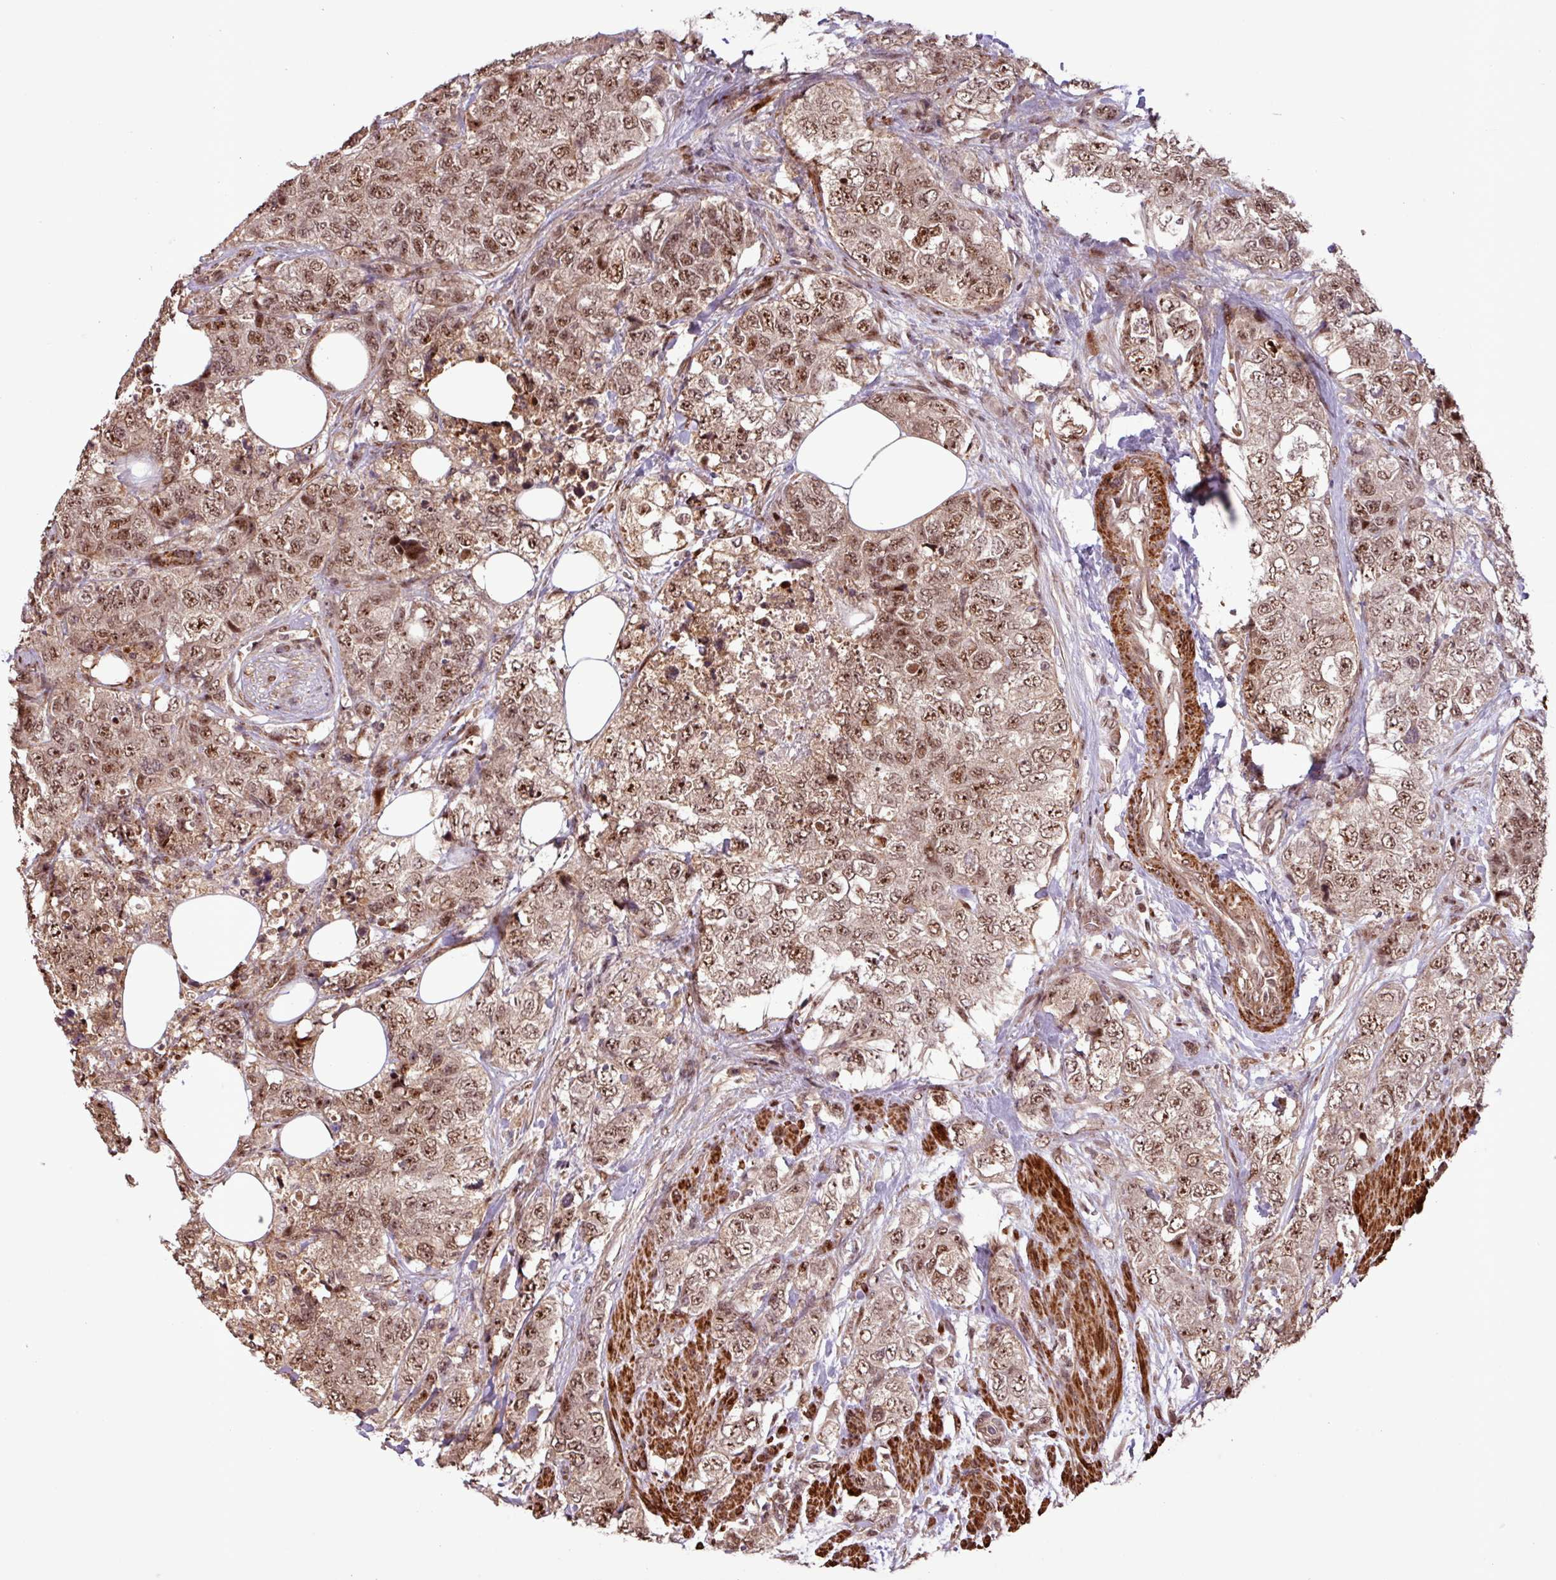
{"staining": {"intensity": "moderate", "quantity": ">75%", "location": "nuclear"}, "tissue": "urothelial cancer", "cell_type": "Tumor cells", "image_type": "cancer", "snomed": [{"axis": "morphology", "description": "Urothelial carcinoma, High grade"}, {"axis": "topography", "description": "Urinary bladder"}], "caption": "This is a photomicrograph of immunohistochemistry staining of urothelial carcinoma (high-grade), which shows moderate staining in the nuclear of tumor cells.", "gene": "SLC22A24", "patient": {"sex": "female", "age": 78}}